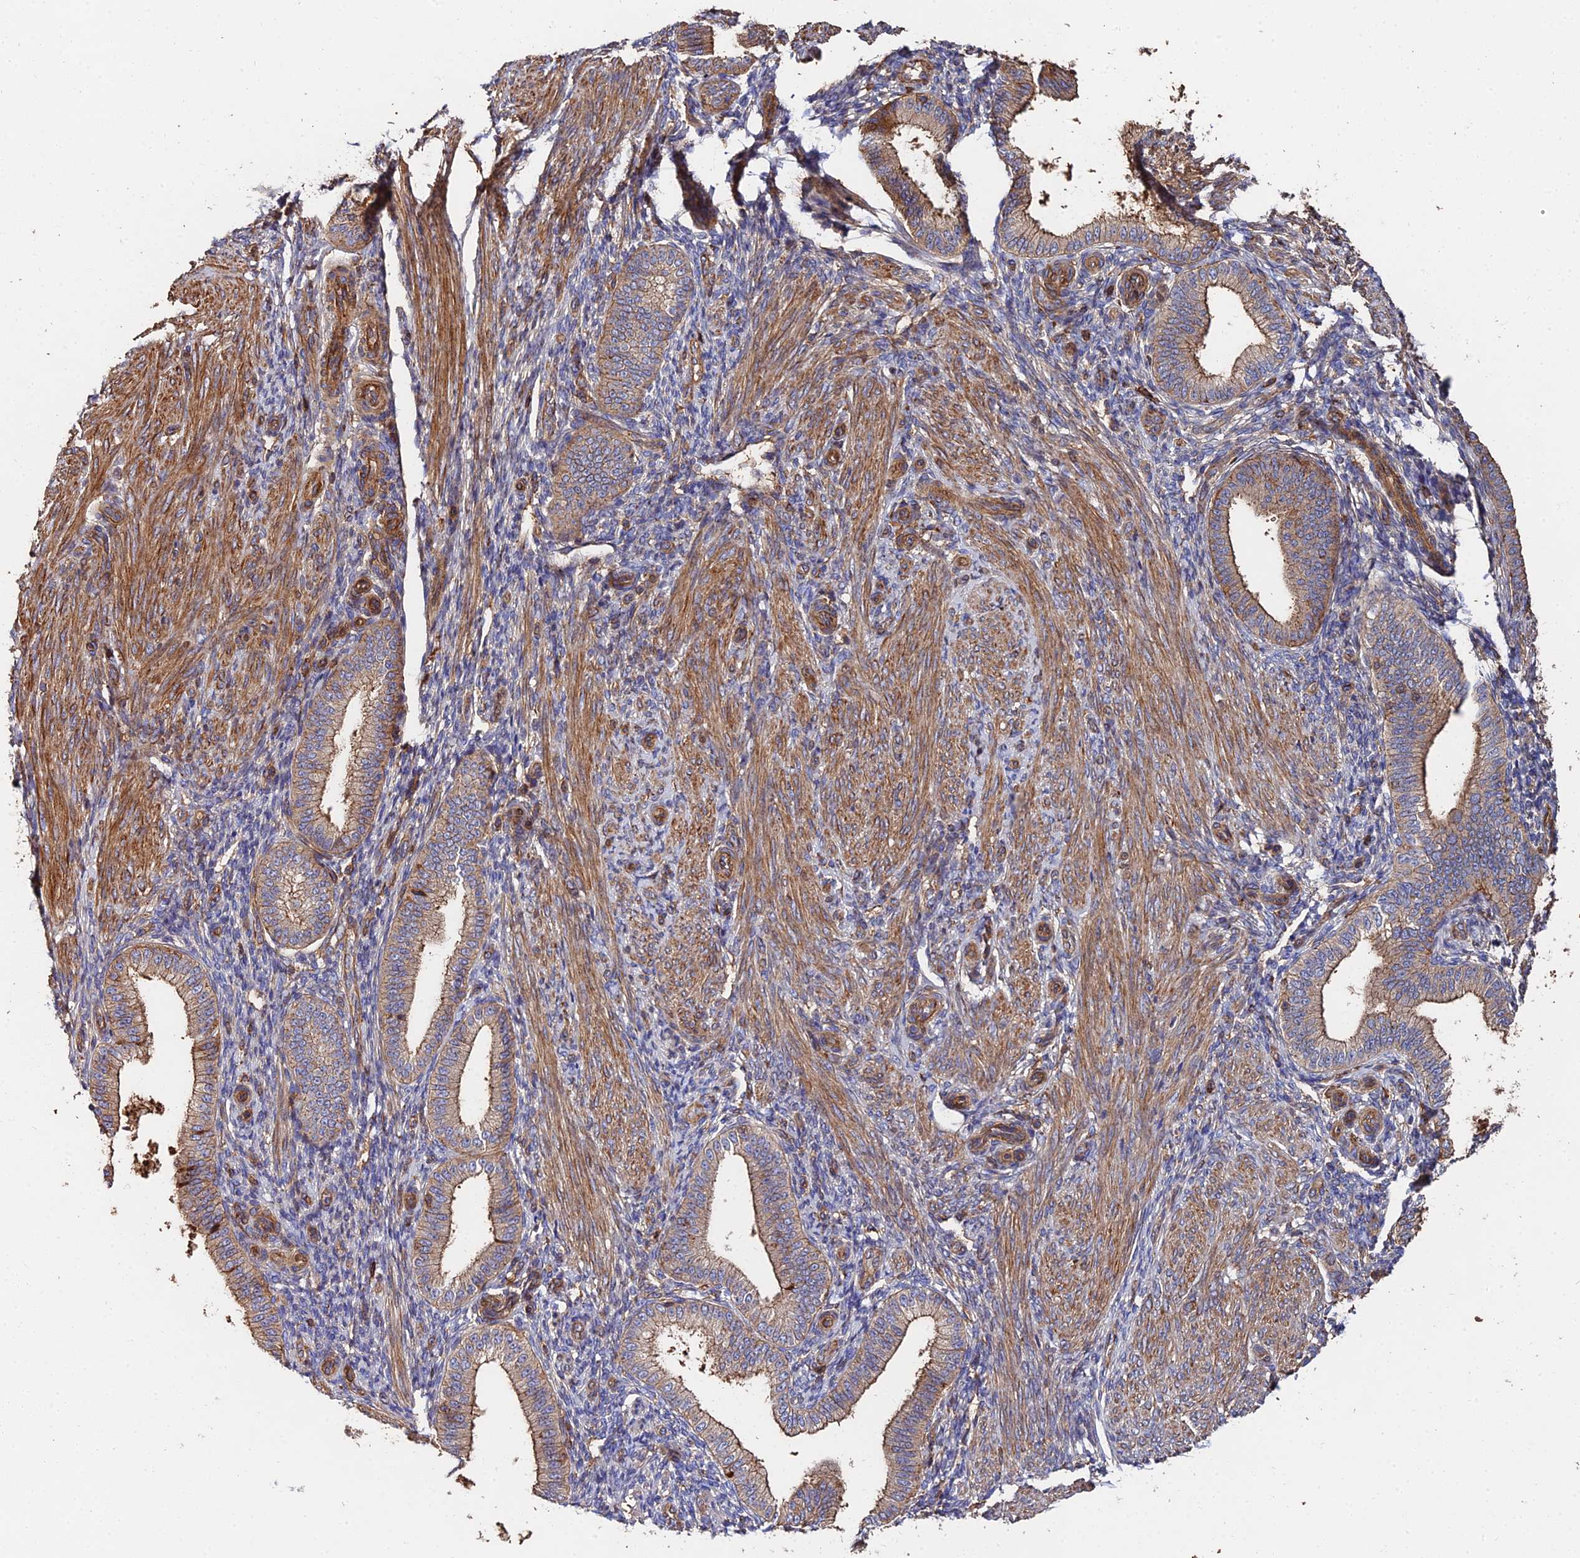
{"staining": {"intensity": "moderate", "quantity": "25%-75%", "location": "cytoplasmic/membranous"}, "tissue": "endometrium", "cell_type": "Cells in endometrial stroma", "image_type": "normal", "snomed": [{"axis": "morphology", "description": "Normal tissue, NOS"}, {"axis": "topography", "description": "Endometrium"}], "caption": "Normal endometrium exhibits moderate cytoplasmic/membranous positivity in about 25%-75% of cells in endometrial stroma, visualized by immunohistochemistry. (brown staining indicates protein expression, while blue staining denotes nuclei).", "gene": "EXT1", "patient": {"sex": "female", "age": 39}}